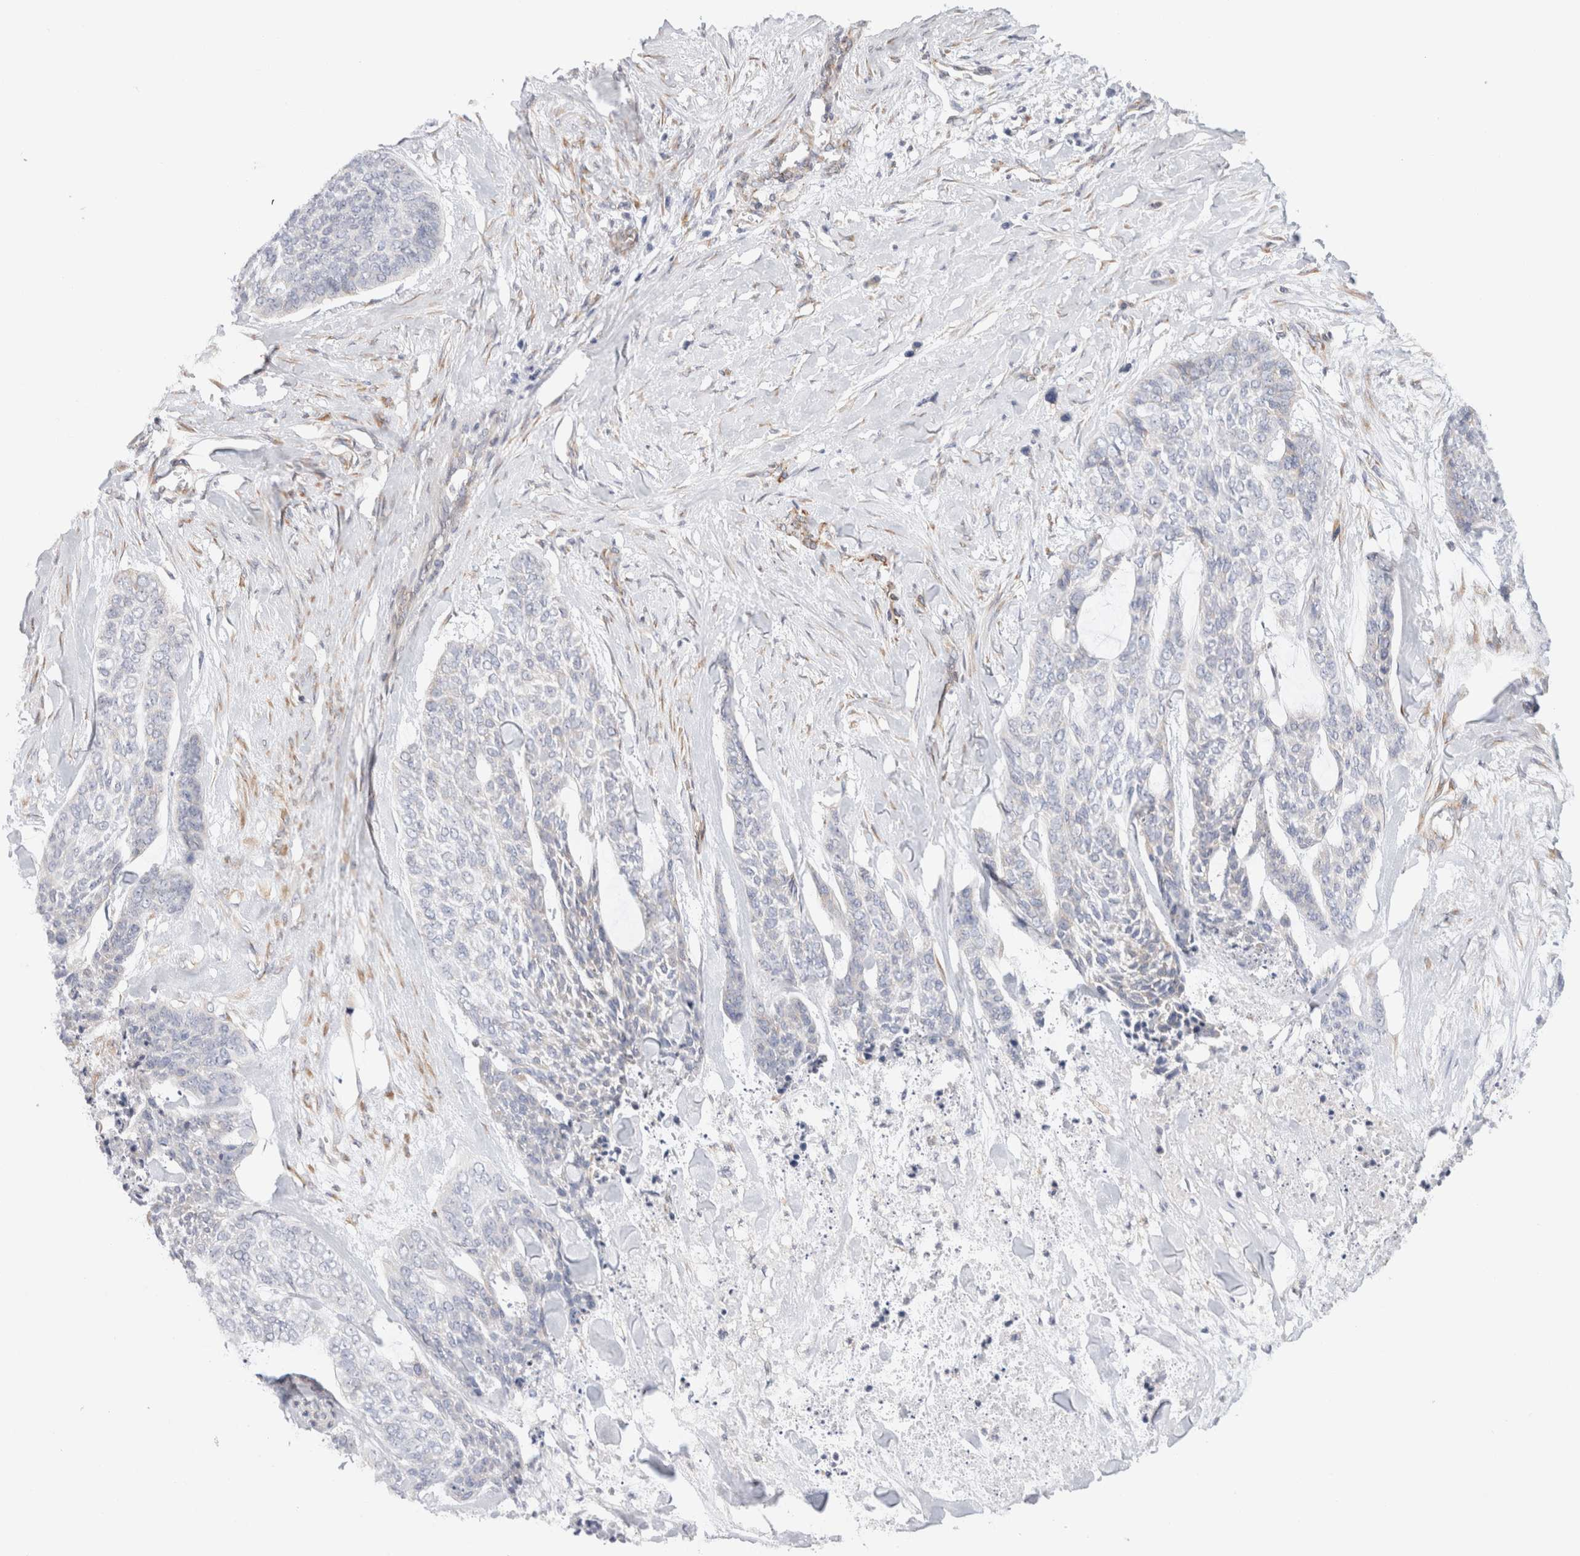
{"staining": {"intensity": "negative", "quantity": "none", "location": "none"}, "tissue": "skin cancer", "cell_type": "Tumor cells", "image_type": "cancer", "snomed": [{"axis": "morphology", "description": "Basal cell carcinoma"}, {"axis": "topography", "description": "Skin"}], "caption": "Tumor cells show no significant positivity in skin basal cell carcinoma. The staining was performed using DAB to visualize the protein expression in brown, while the nuclei were stained in blue with hematoxylin (Magnification: 20x).", "gene": "CNPY4", "patient": {"sex": "female", "age": 64}}